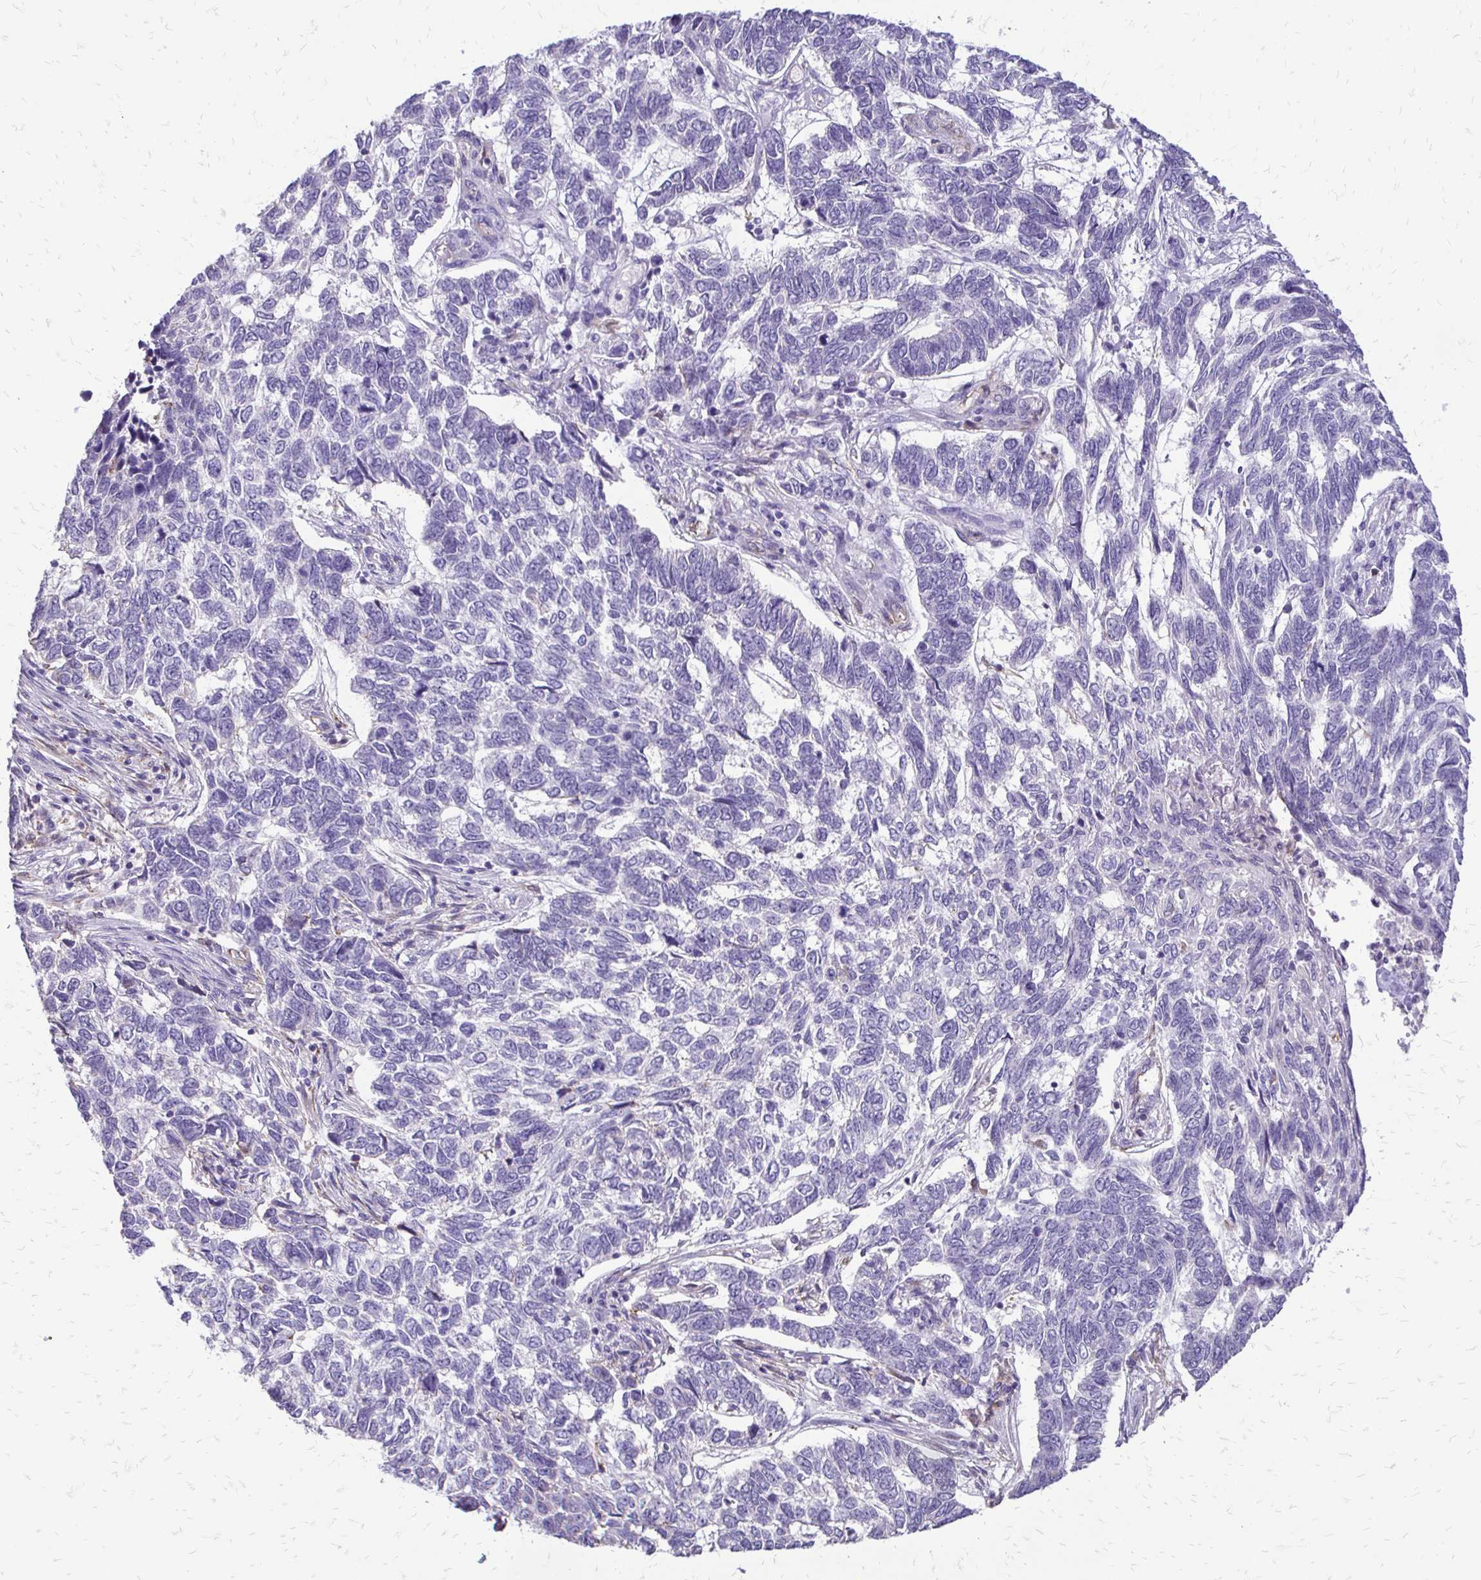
{"staining": {"intensity": "negative", "quantity": "none", "location": "none"}, "tissue": "skin cancer", "cell_type": "Tumor cells", "image_type": "cancer", "snomed": [{"axis": "morphology", "description": "Basal cell carcinoma"}, {"axis": "topography", "description": "Skin"}], "caption": "IHC histopathology image of skin cancer (basal cell carcinoma) stained for a protein (brown), which reveals no staining in tumor cells. (Immunohistochemistry, brightfield microscopy, high magnification).", "gene": "ALPG", "patient": {"sex": "female", "age": 65}}